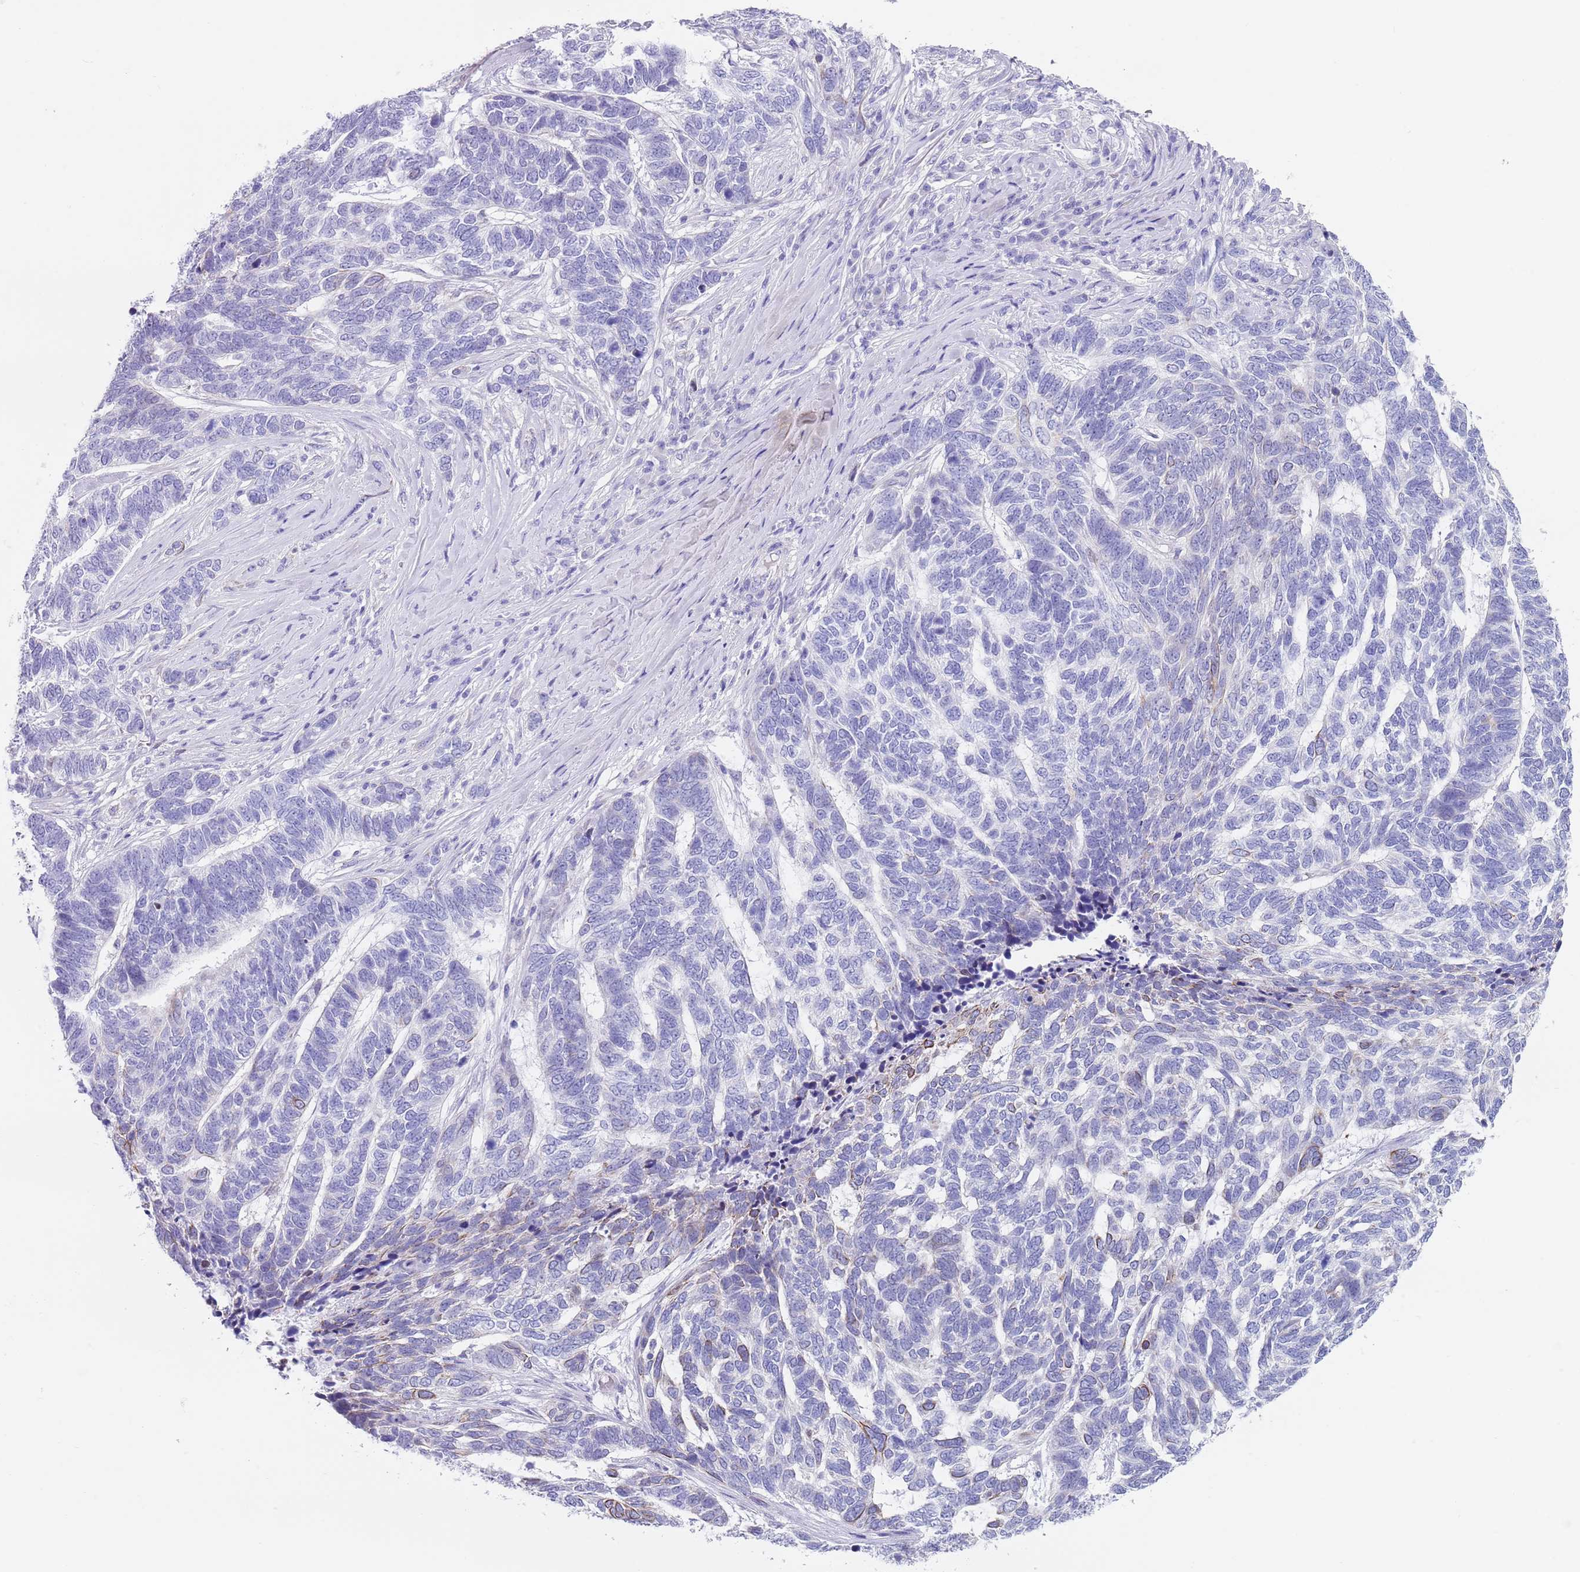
{"staining": {"intensity": "negative", "quantity": "none", "location": "none"}, "tissue": "skin cancer", "cell_type": "Tumor cells", "image_type": "cancer", "snomed": [{"axis": "morphology", "description": "Basal cell carcinoma"}, {"axis": "topography", "description": "Skin"}], "caption": "Immunohistochemistry (IHC) photomicrograph of human skin cancer stained for a protein (brown), which exhibits no expression in tumor cells.", "gene": "CPXM2", "patient": {"sex": "female", "age": 65}}